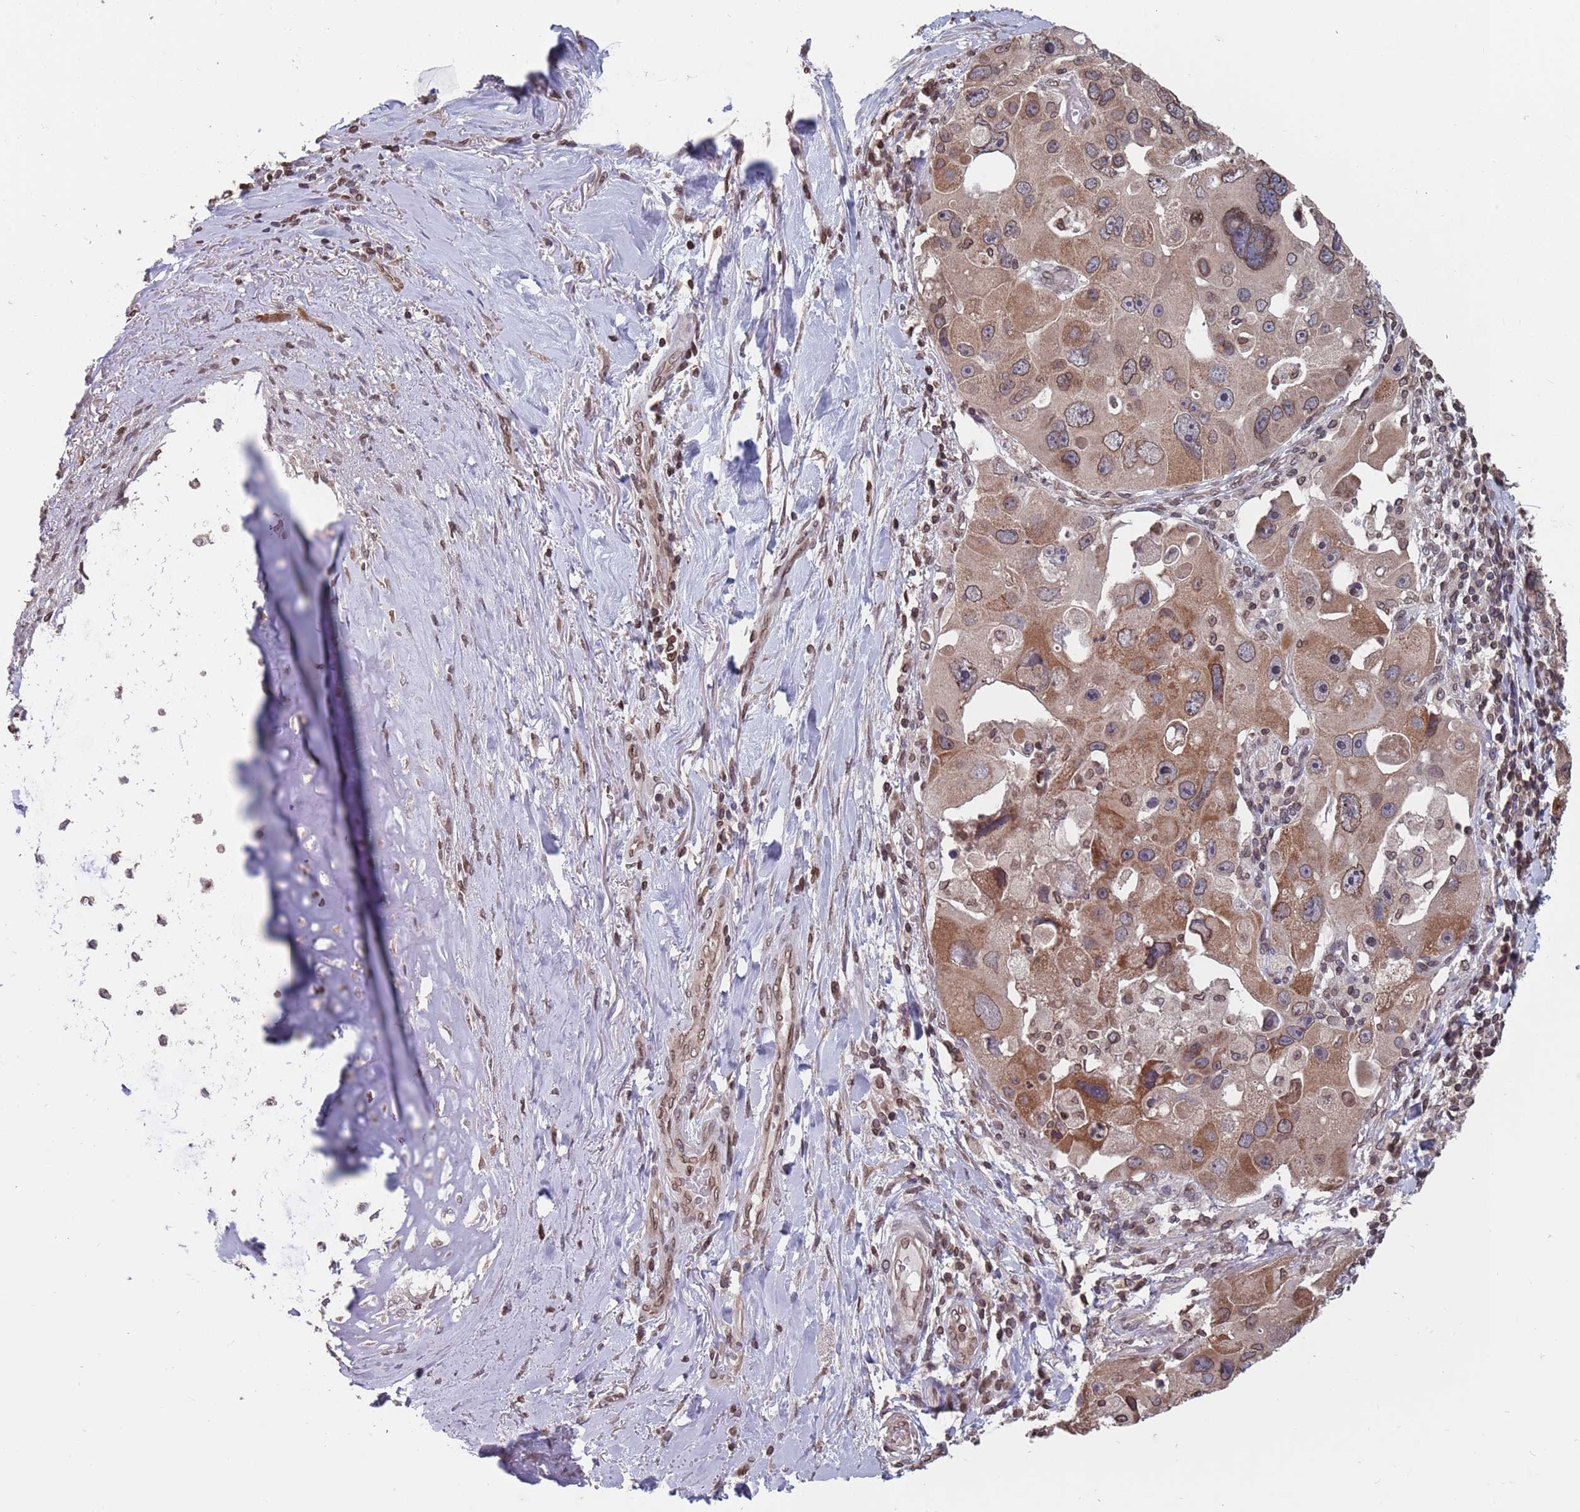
{"staining": {"intensity": "moderate", "quantity": ">75%", "location": "cytoplasmic/membranous,nuclear"}, "tissue": "lung cancer", "cell_type": "Tumor cells", "image_type": "cancer", "snomed": [{"axis": "morphology", "description": "Adenocarcinoma, NOS"}, {"axis": "topography", "description": "Lung"}], "caption": "Protein staining exhibits moderate cytoplasmic/membranous and nuclear positivity in approximately >75% of tumor cells in lung cancer (adenocarcinoma).", "gene": "SDHAF3", "patient": {"sex": "female", "age": 54}}